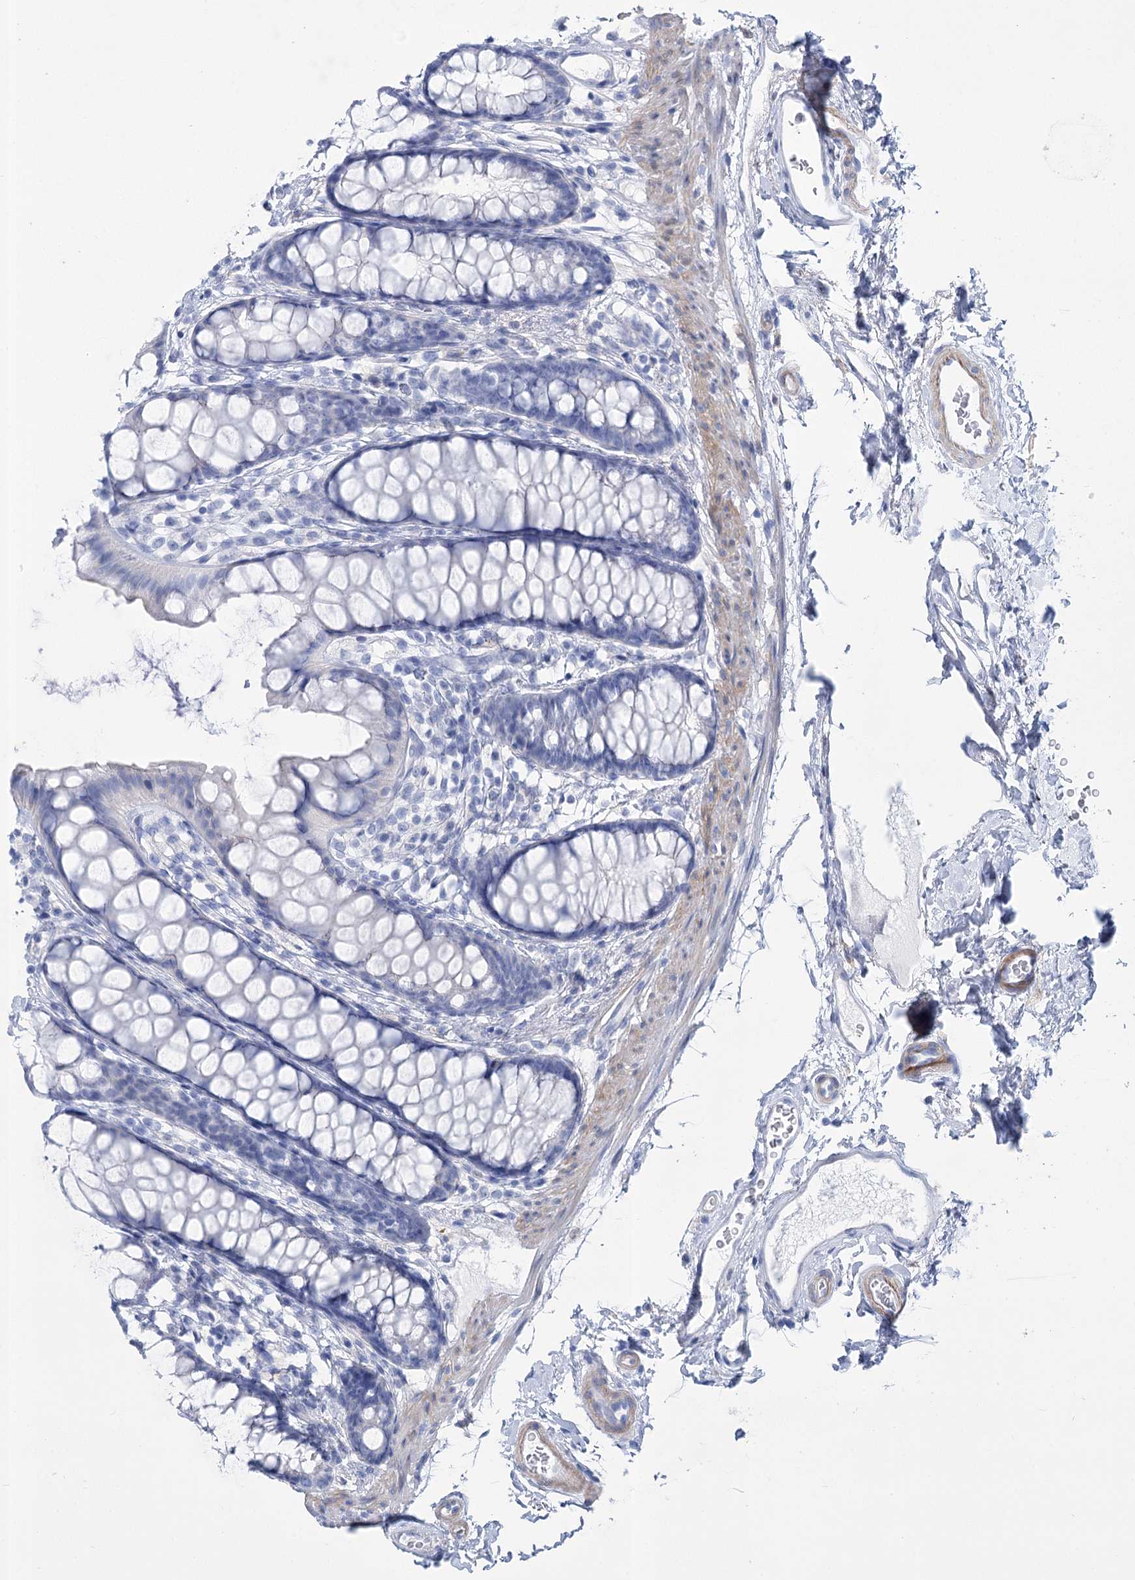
{"staining": {"intensity": "negative", "quantity": "none", "location": "none"}, "tissue": "rectum", "cell_type": "Glandular cells", "image_type": "normal", "snomed": [{"axis": "morphology", "description": "Normal tissue, NOS"}, {"axis": "topography", "description": "Rectum"}], "caption": "Glandular cells show no significant staining in unremarkable rectum. (Immunohistochemistry, brightfield microscopy, high magnification).", "gene": "PCDHA1", "patient": {"sex": "female", "age": 65}}